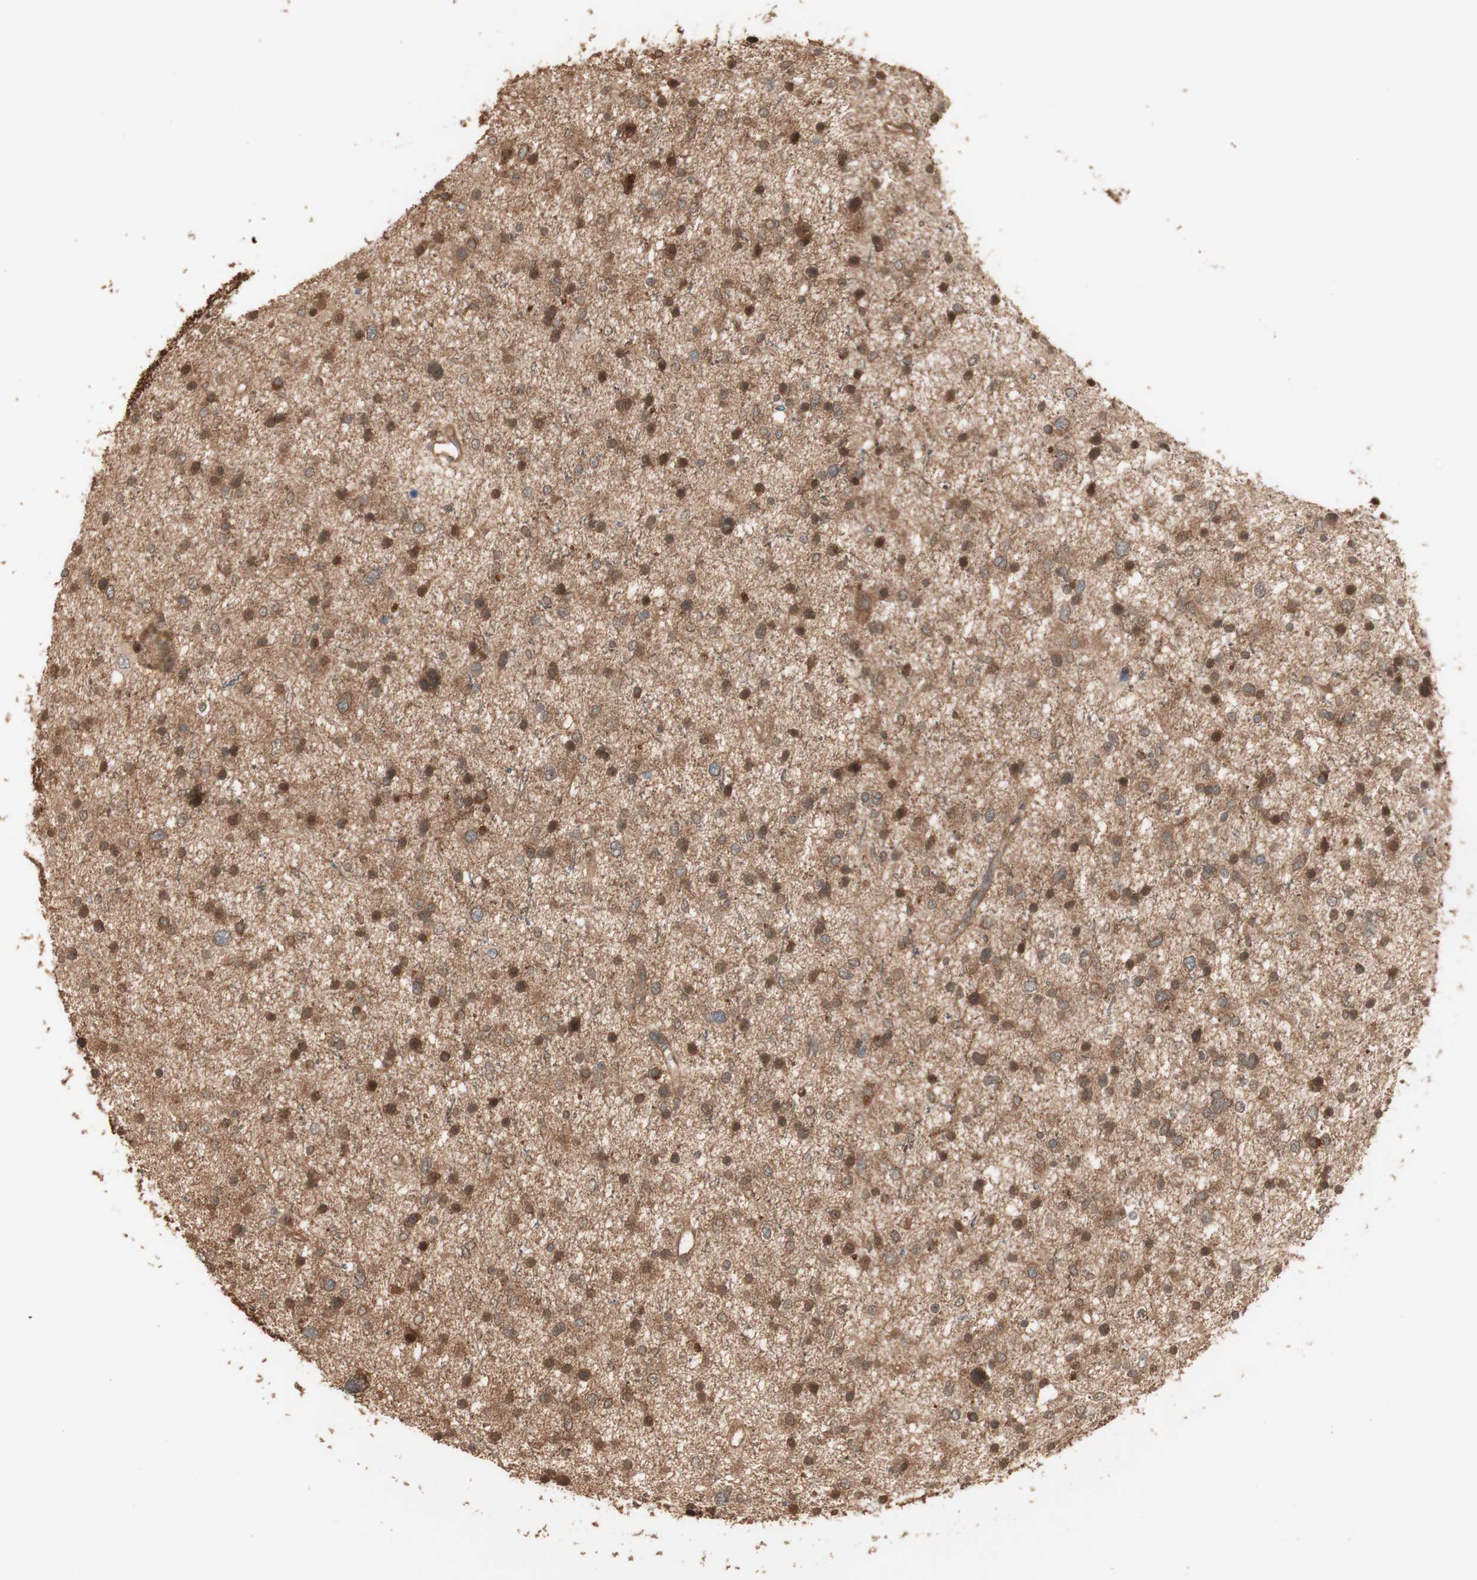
{"staining": {"intensity": "moderate", "quantity": "25%-75%", "location": "cytoplasmic/membranous,nuclear"}, "tissue": "glioma", "cell_type": "Tumor cells", "image_type": "cancer", "snomed": [{"axis": "morphology", "description": "Glioma, malignant, Low grade"}, {"axis": "topography", "description": "Brain"}], "caption": "An immunohistochemistry (IHC) histopathology image of neoplastic tissue is shown. Protein staining in brown shows moderate cytoplasmic/membranous and nuclear positivity in glioma within tumor cells. Ihc stains the protein of interest in brown and the nuclei are stained blue.", "gene": "YWHAB", "patient": {"sex": "female", "age": 37}}